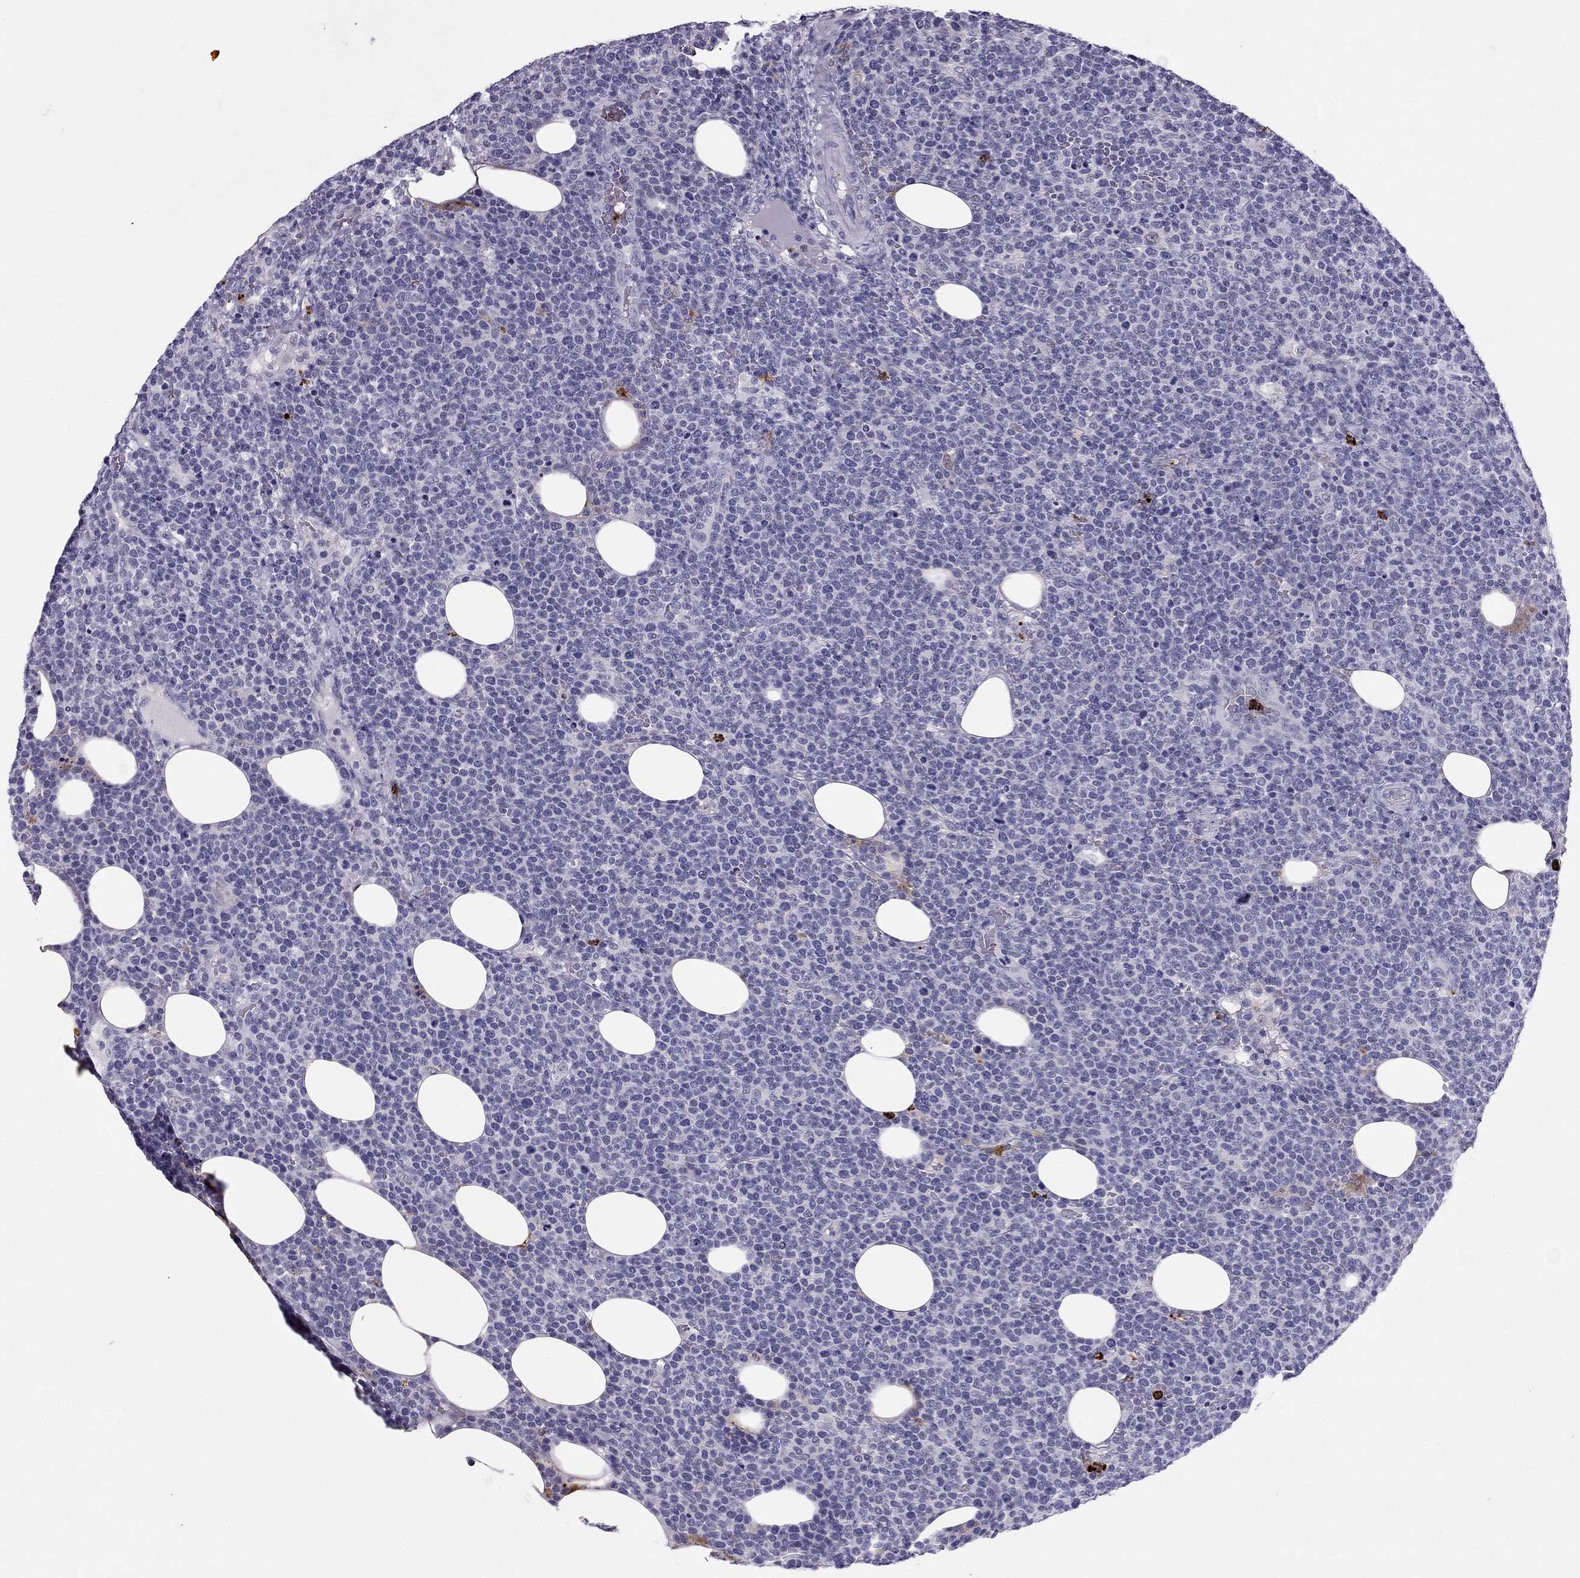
{"staining": {"intensity": "negative", "quantity": "none", "location": "none"}, "tissue": "lymphoma", "cell_type": "Tumor cells", "image_type": "cancer", "snomed": [{"axis": "morphology", "description": "Malignant lymphoma, non-Hodgkin's type, High grade"}, {"axis": "topography", "description": "Lymph node"}], "caption": "Lymphoma was stained to show a protein in brown. There is no significant staining in tumor cells.", "gene": "CCL27", "patient": {"sex": "male", "age": 61}}